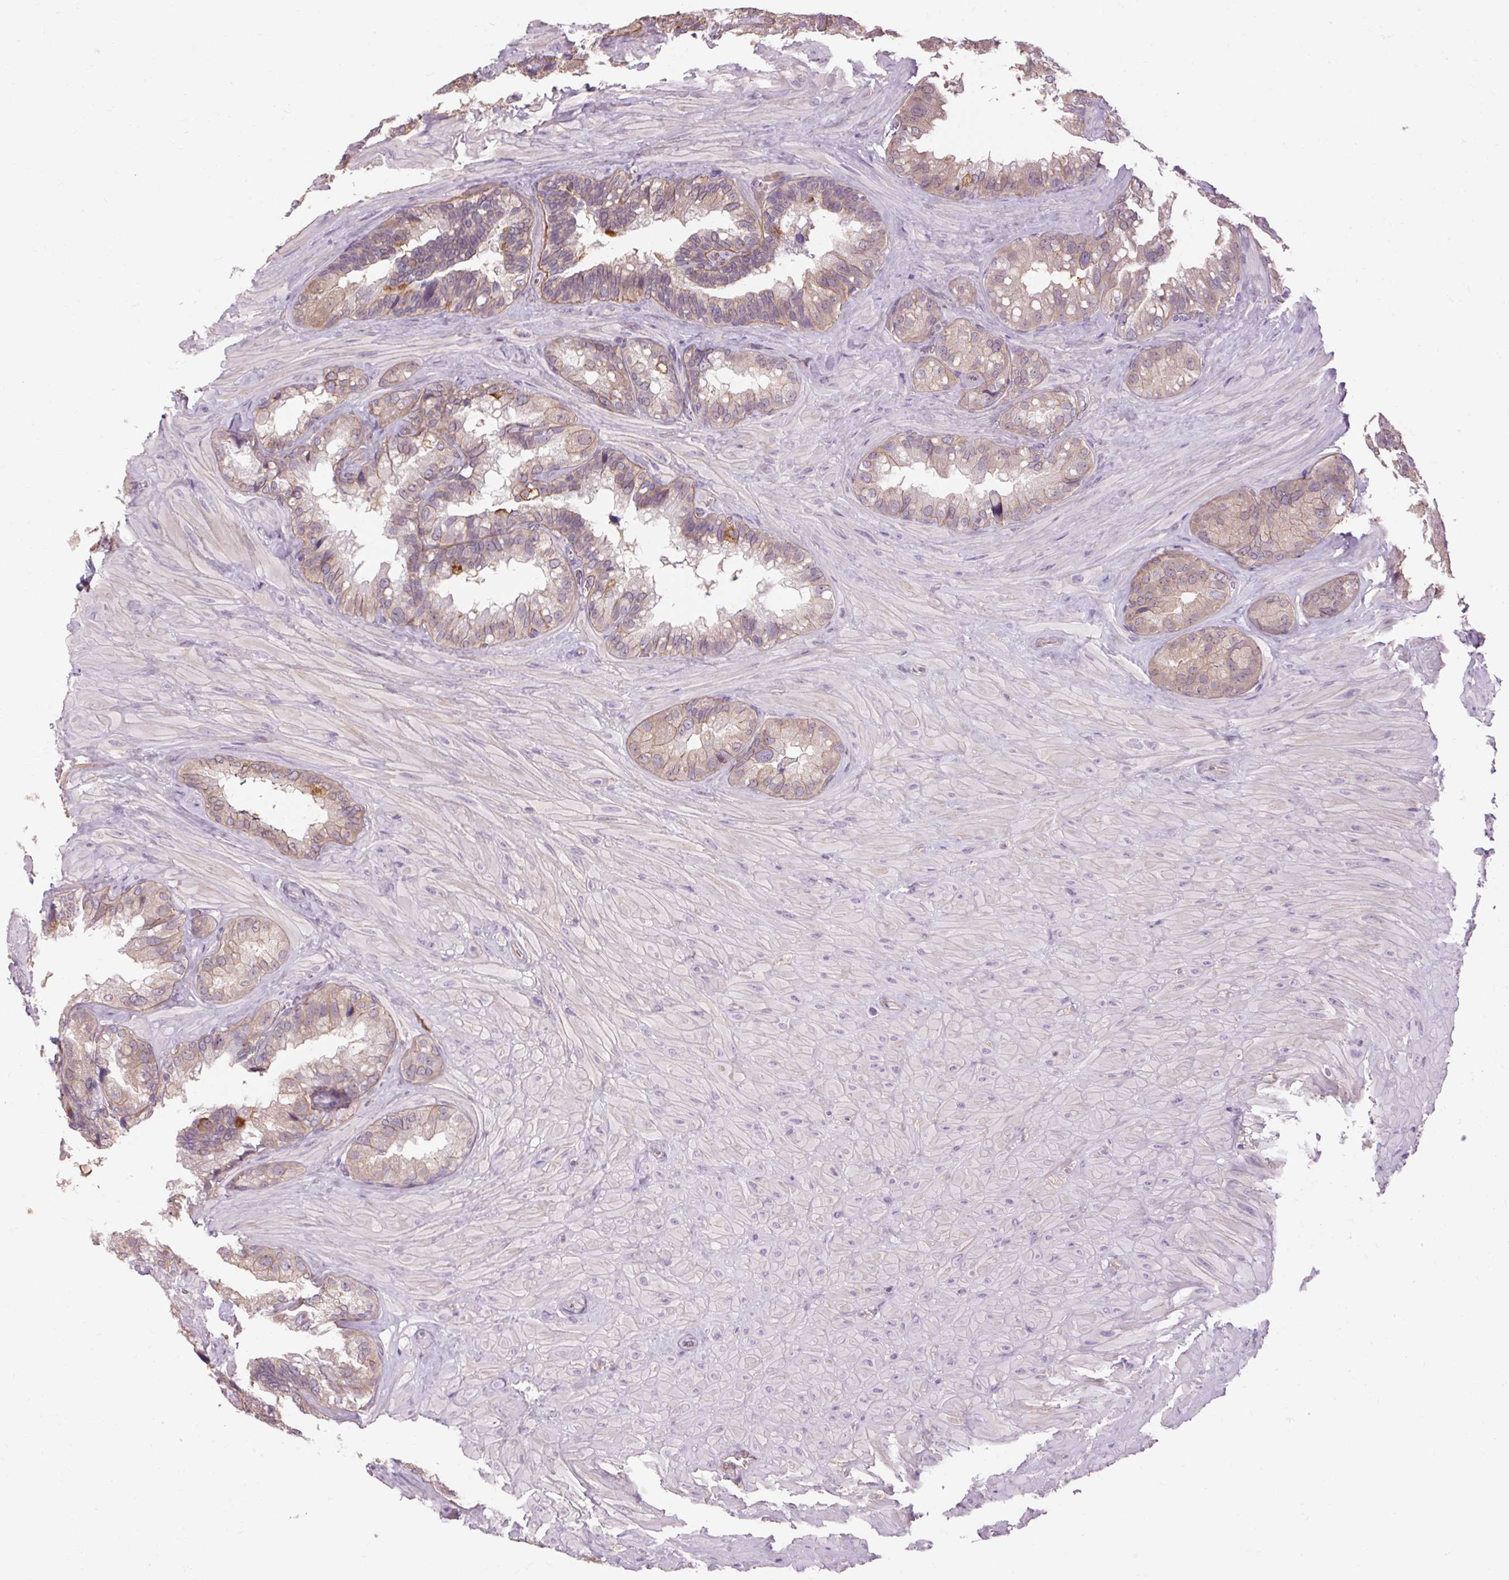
{"staining": {"intensity": "weak", "quantity": "25%-75%", "location": "cytoplasmic/membranous"}, "tissue": "seminal vesicle", "cell_type": "Glandular cells", "image_type": "normal", "snomed": [{"axis": "morphology", "description": "Normal tissue, NOS"}, {"axis": "topography", "description": "Seminal veicle"}], "caption": "The histopathology image displays staining of normal seminal vesicle, revealing weak cytoplasmic/membranous protein expression (brown color) within glandular cells.", "gene": "TM6SF1", "patient": {"sex": "male", "age": 60}}